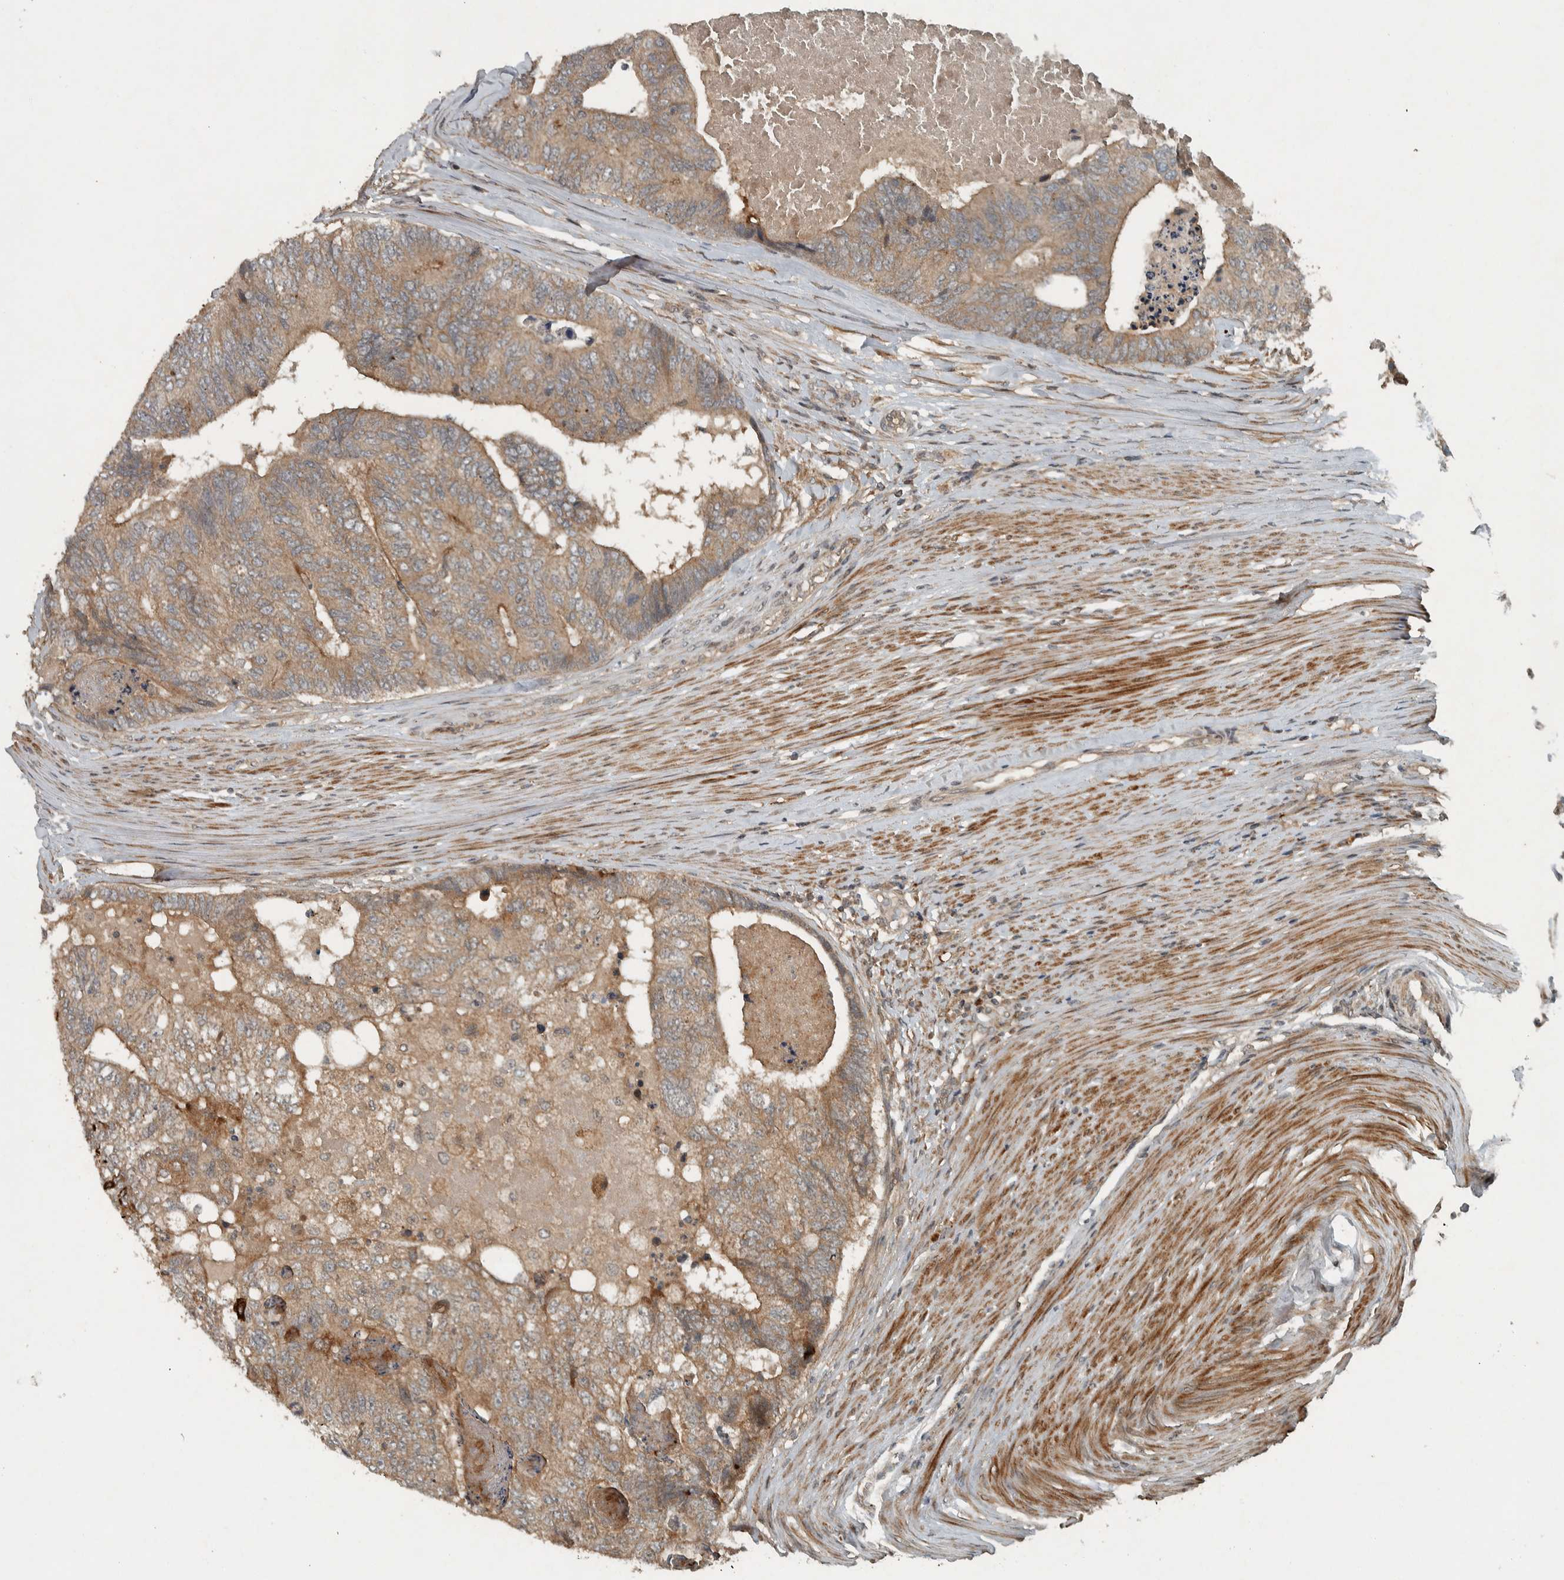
{"staining": {"intensity": "strong", "quantity": ">75%", "location": "cytoplasmic/membranous"}, "tissue": "colorectal cancer", "cell_type": "Tumor cells", "image_type": "cancer", "snomed": [{"axis": "morphology", "description": "Adenocarcinoma, NOS"}, {"axis": "topography", "description": "Colon"}], "caption": "There is high levels of strong cytoplasmic/membranous positivity in tumor cells of colorectal adenocarcinoma, as demonstrated by immunohistochemical staining (brown color).", "gene": "KIFAP3", "patient": {"sex": "female", "age": 67}}